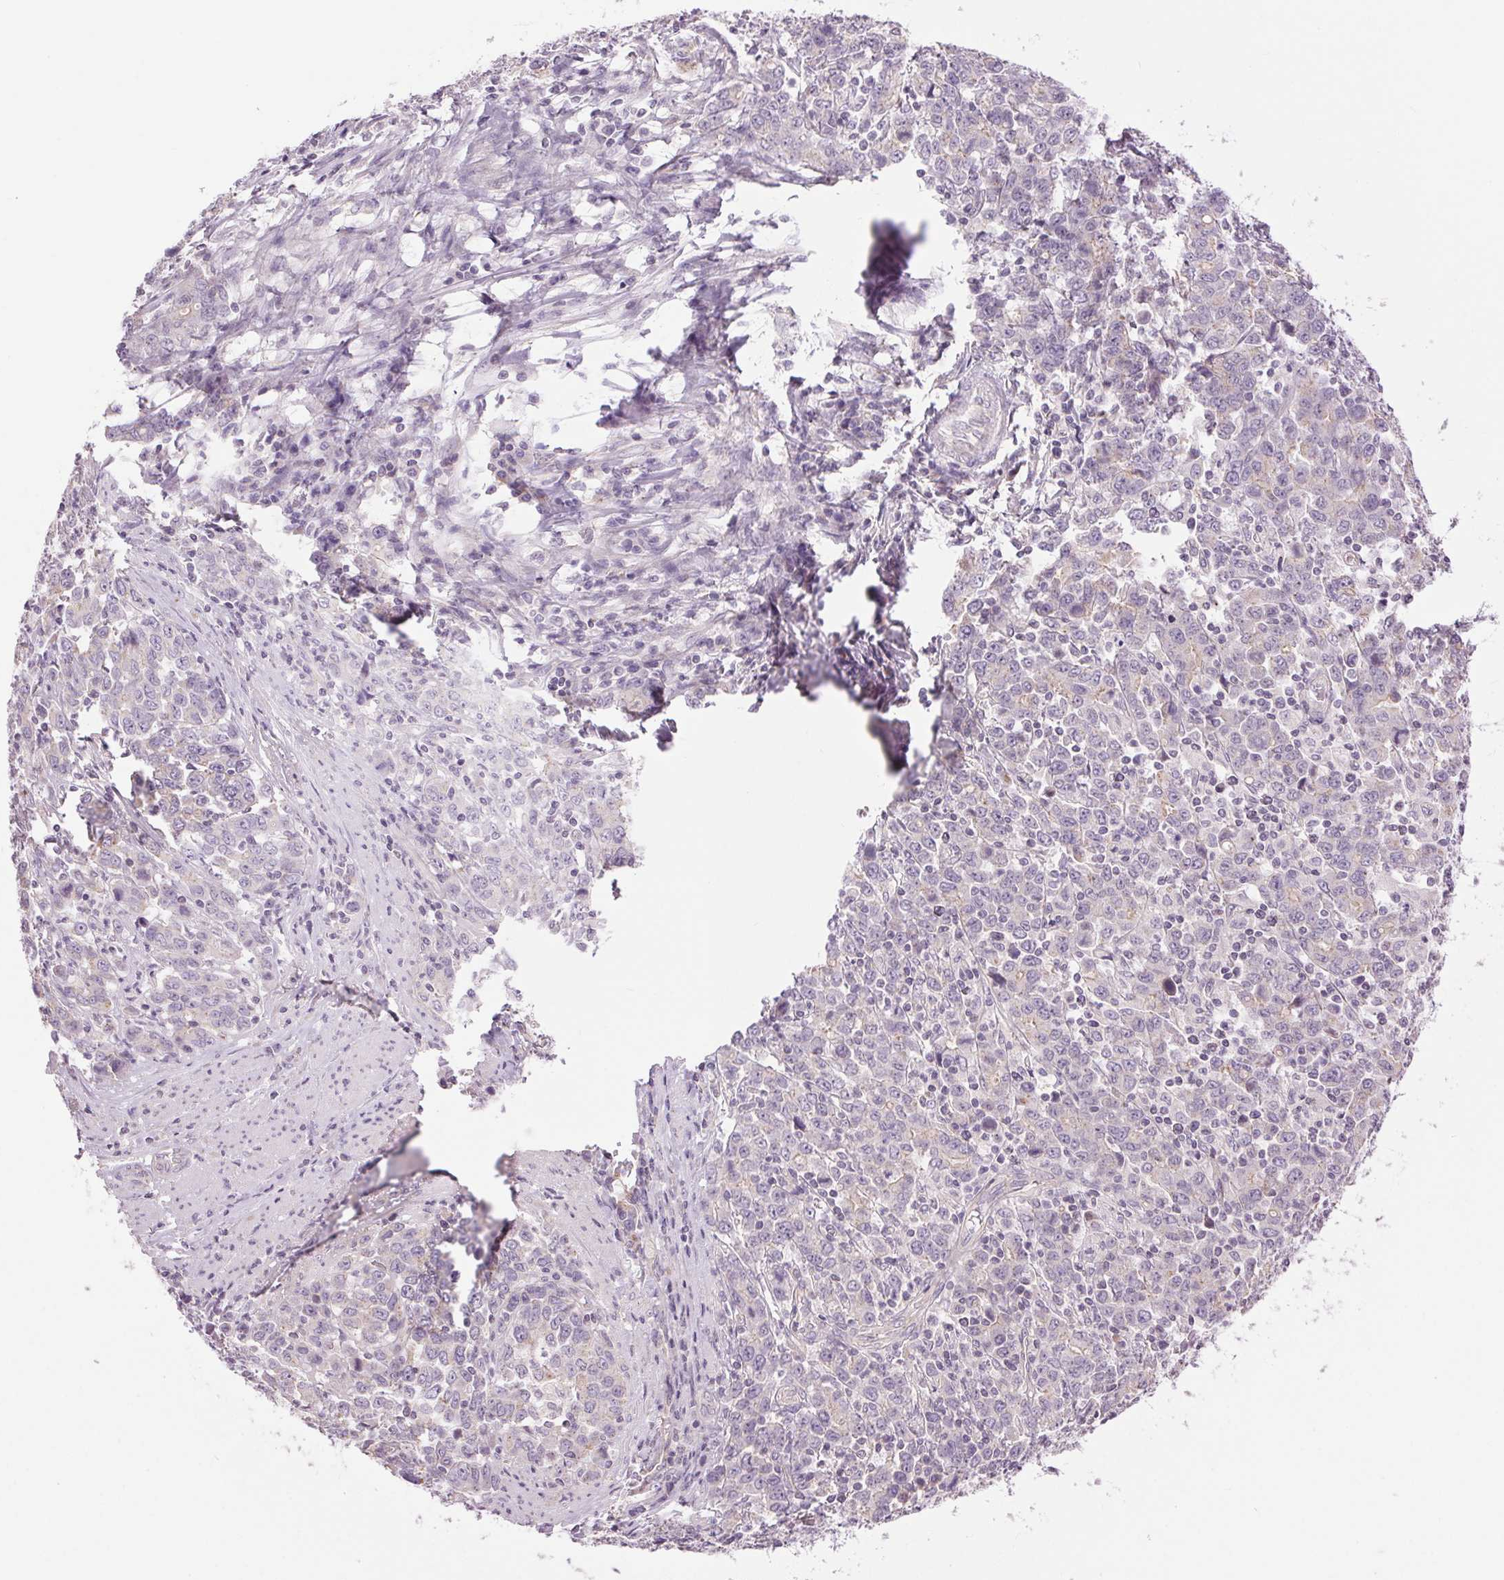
{"staining": {"intensity": "negative", "quantity": "none", "location": "none"}, "tissue": "stomach cancer", "cell_type": "Tumor cells", "image_type": "cancer", "snomed": [{"axis": "morphology", "description": "Adenocarcinoma, NOS"}, {"axis": "topography", "description": "Stomach, upper"}], "caption": "Stomach adenocarcinoma was stained to show a protein in brown. There is no significant expression in tumor cells.", "gene": "CTNNA3", "patient": {"sex": "male", "age": 69}}